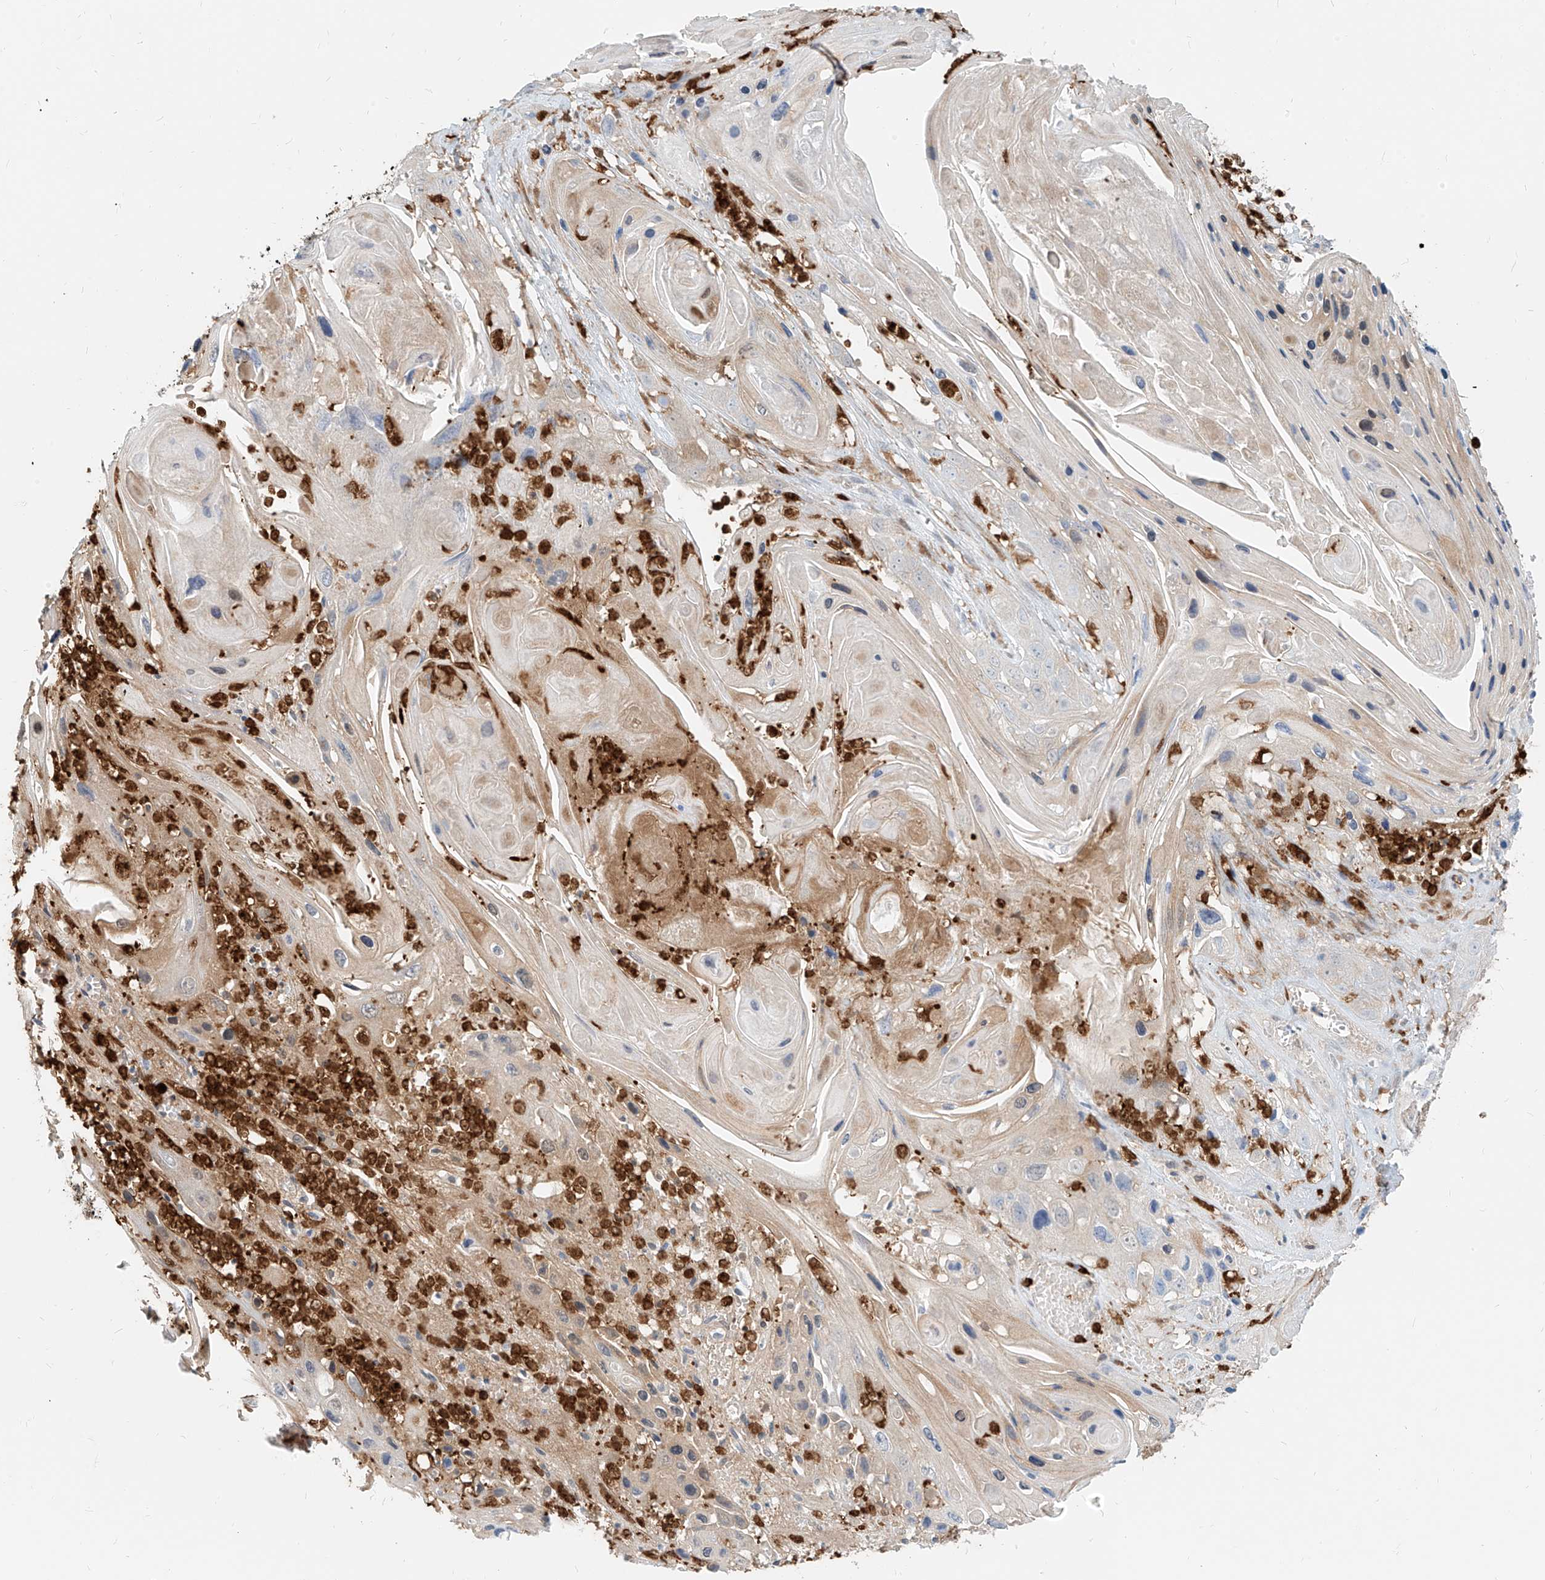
{"staining": {"intensity": "weak", "quantity": "<25%", "location": "cytoplasmic/membranous"}, "tissue": "skin cancer", "cell_type": "Tumor cells", "image_type": "cancer", "snomed": [{"axis": "morphology", "description": "Squamous cell carcinoma, NOS"}, {"axis": "topography", "description": "Skin"}], "caption": "Immunohistochemistry image of neoplastic tissue: skin cancer stained with DAB (3,3'-diaminobenzidine) exhibits no significant protein staining in tumor cells.", "gene": "PGD", "patient": {"sex": "male", "age": 55}}